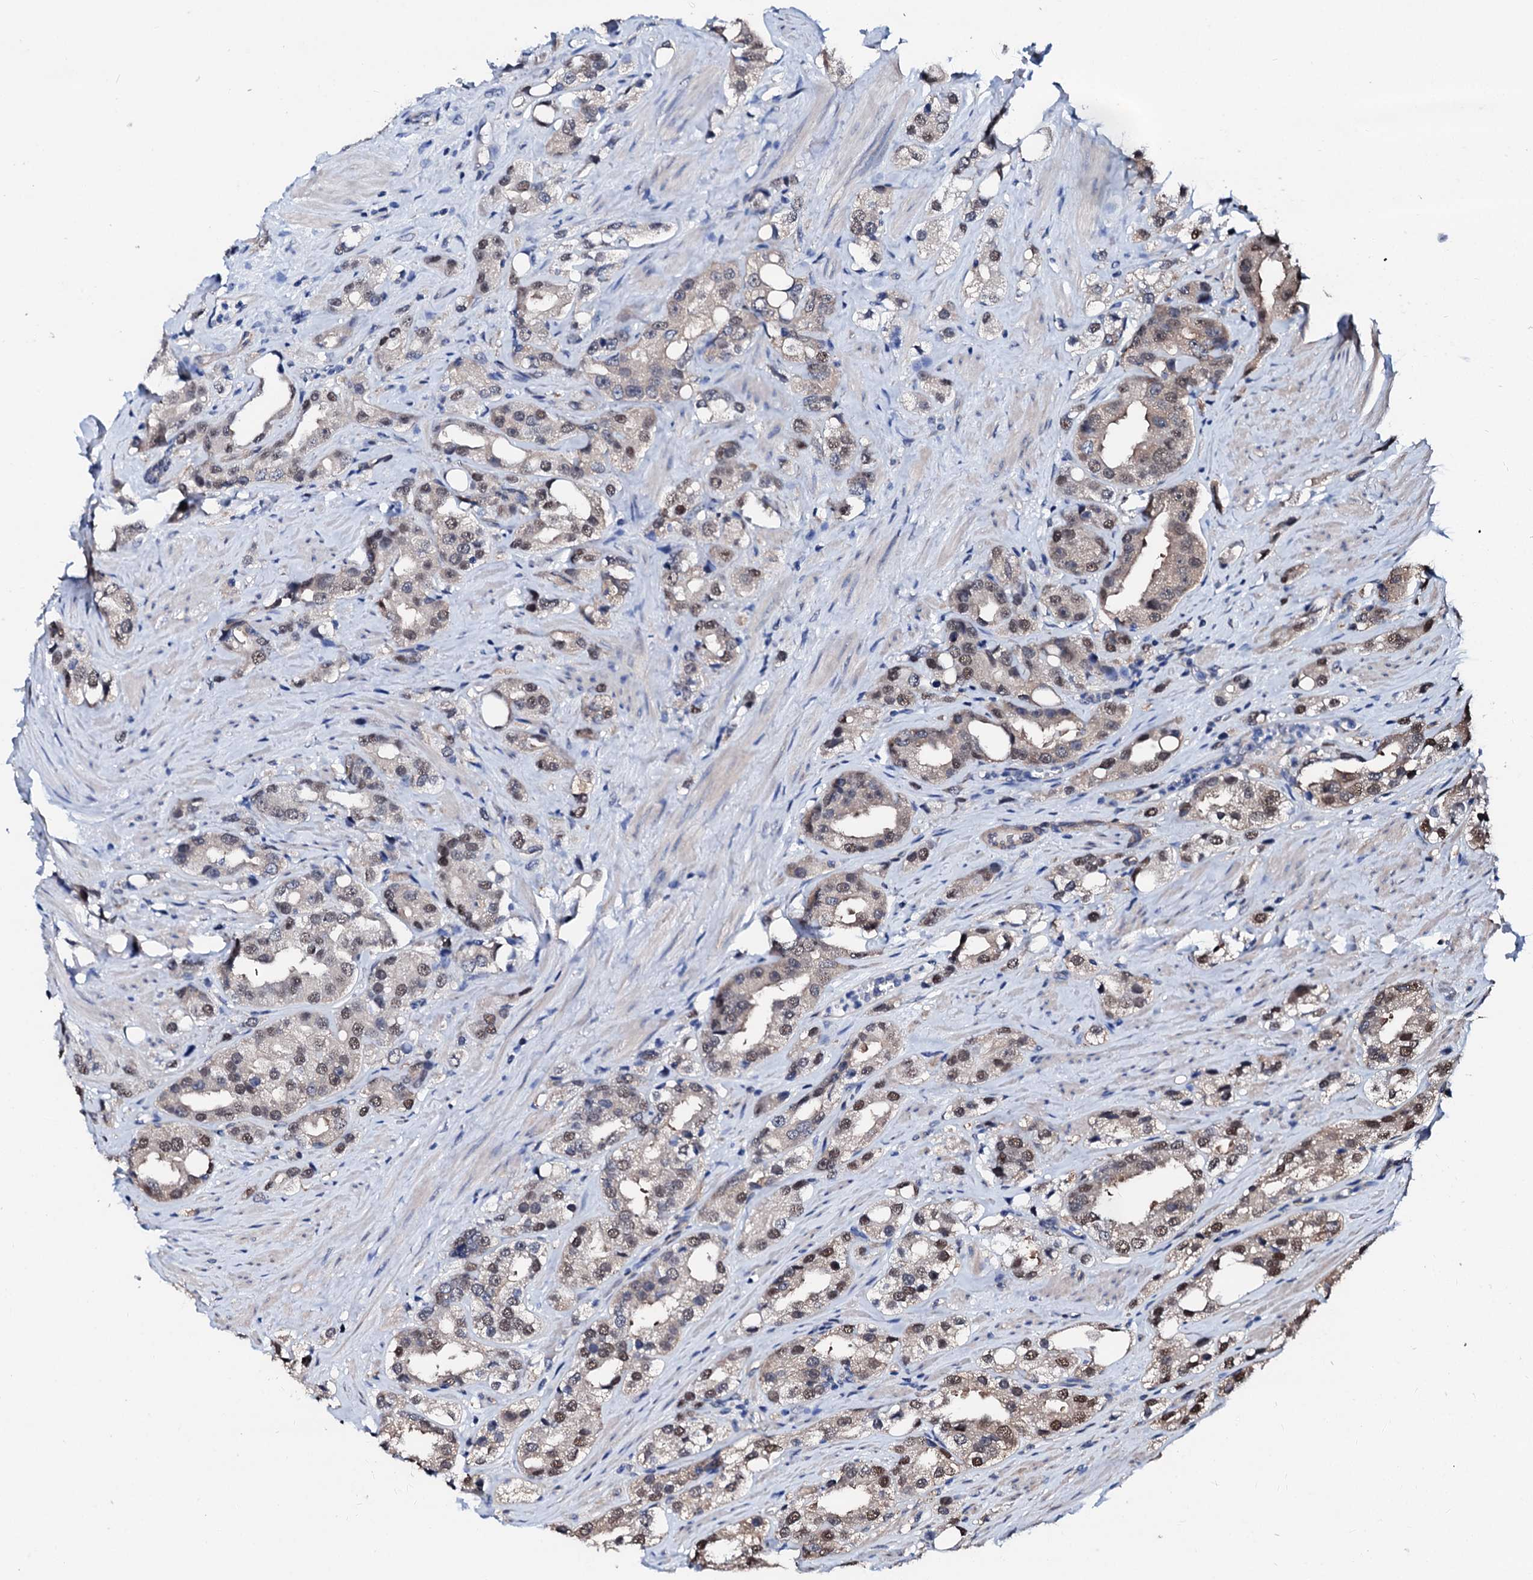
{"staining": {"intensity": "moderate", "quantity": "25%-75%", "location": "nuclear"}, "tissue": "prostate cancer", "cell_type": "Tumor cells", "image_type": "cancer", "snomed": [{"axis": "morphology", "description": "Adenocarcinoma, NOS"}, {"axis": "topography", "description": "Prostate"}], "caption": "Moderate nuclear positivity is present in approximately 25%-75% of tumor cells in prostate cancer.", "gene": "CSN2", "patient": {"sex": "male", "age": 79}}